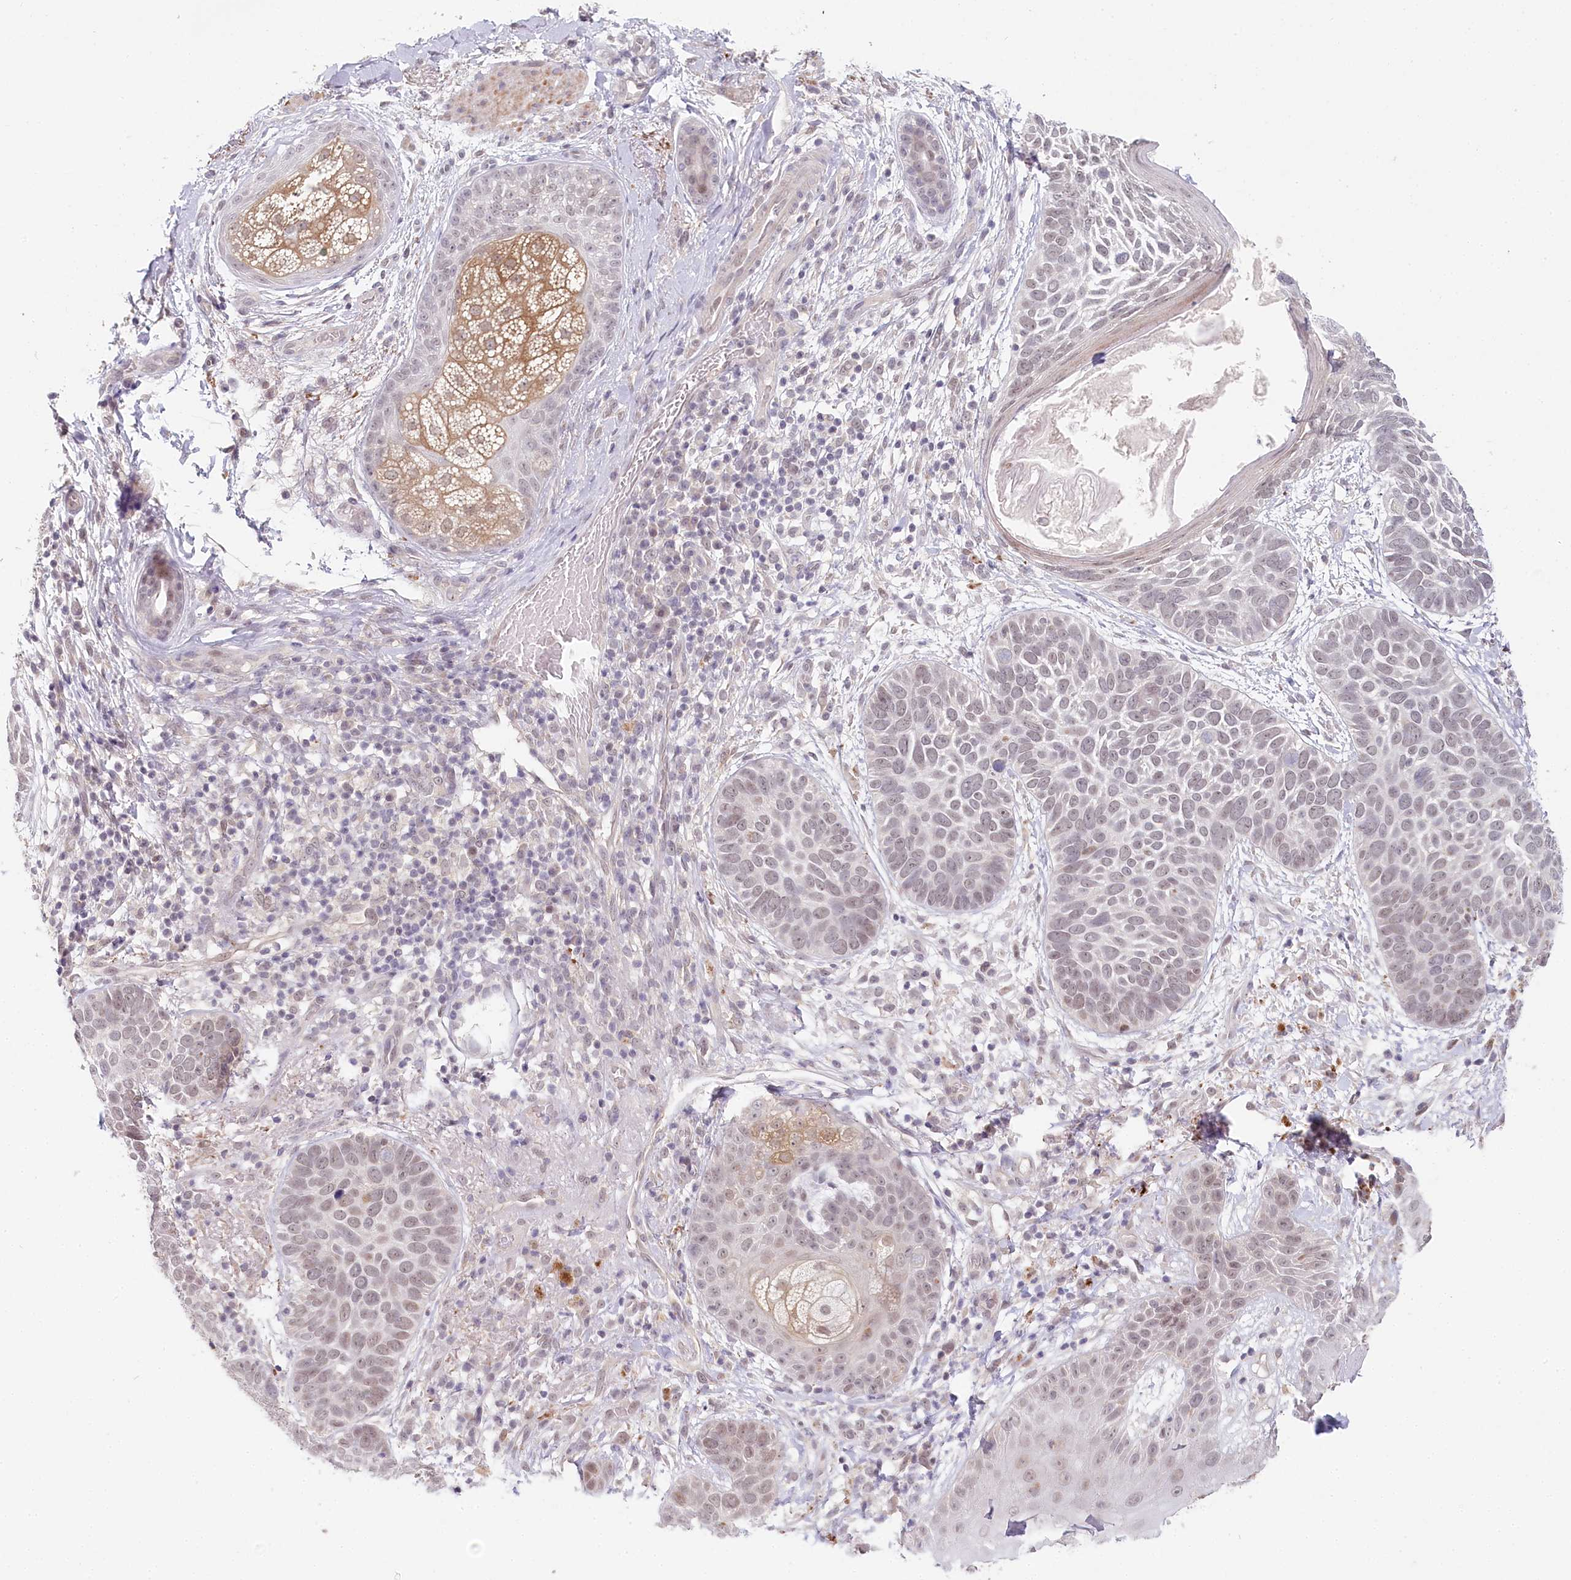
{"staining": {"intensity": "weak", "quantity": "25%-75%", "location": "nuclear"}, "tissue": "skin cancer", "cell_type": "Tumor cells", "image_type": "cancer", "snomed": [{"axis": "morphology", "description": "Basal cell carcinoma"}, {"axis": "topography", "description": "Skin"}], "caption": "Weak nuclear protein positivity is seen in about 25%-75% of tumor cells in skin cancer.", "gene": "AMTN", "patient": {"sex": "male", "age": 85}}